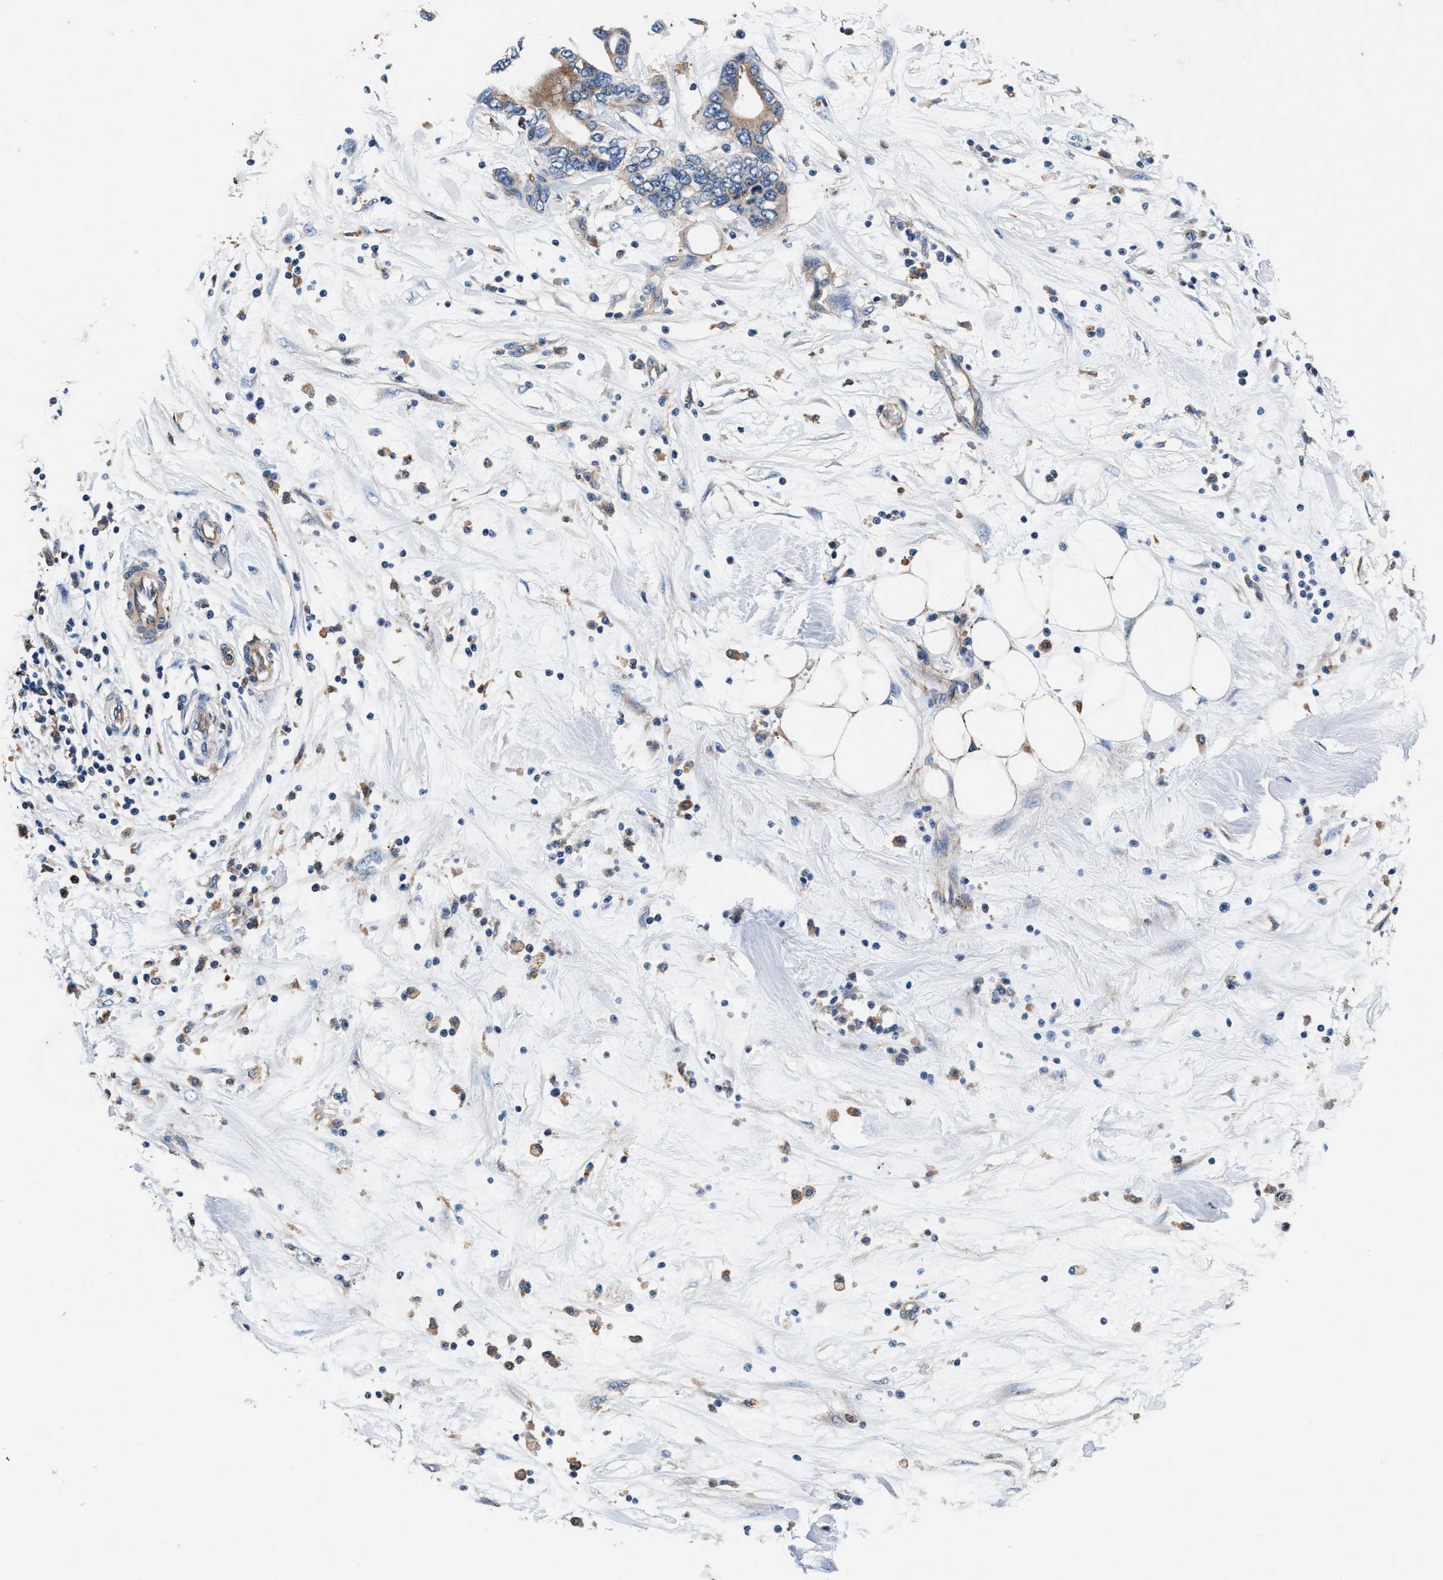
{"staining": {"intensity": "weak", "quantity": "<25%", "location": "cytoplasmic/membranous"}, "tissue": "pancreatic cancer", "cell_type": "Tumor cells", "image_type": "cancer", "snomed": [{"axis": "morphology", "description": "Adenocarcinoma, NOS"}, {"axis": "topography", "description": "Pancreas"}], "caption": "Tumor cells show no significant staining in pancreatic cancer.", "gene": "PPP1R9B", "patient": {"sex": "female", "age": 57}}